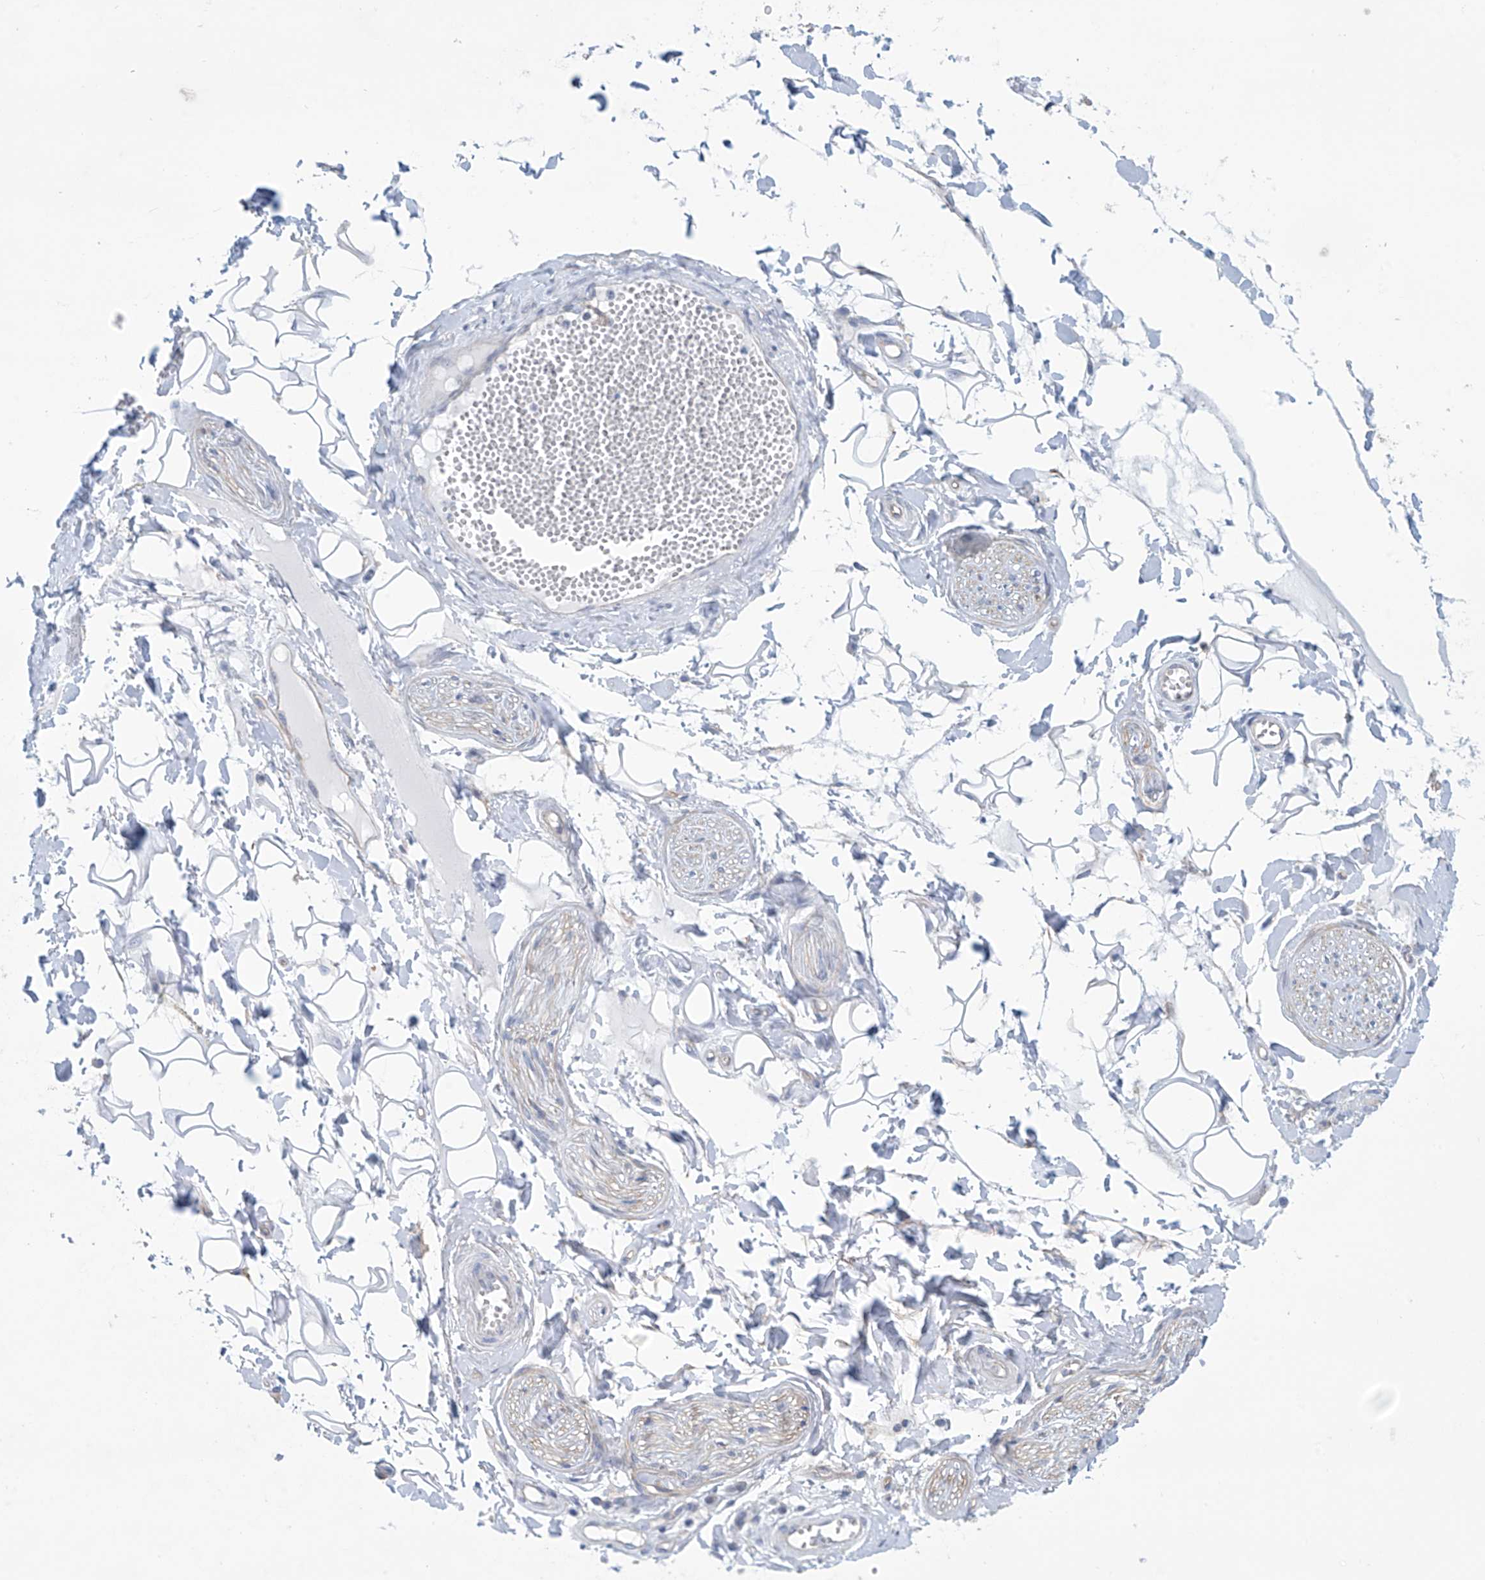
{"staining": {"intensity": "negative", "quantity": "none", "location": "none"}, "tissue": "adipose tissue", "cell_type": "Adipocytes", "image_type": "normal", "snomed": [{"axis": "morphology", "description": "Normal tissue, NOS"}, {"axis": "morphology", "description": "Inflammation, NOS"}, {"axis": "topography", "description": "Salivary gland"}, {"axis": "topography", "description": "Peripheral nerve tissue"}], "caption": "This is an immunohistochemistry (IHC) histopathology image of normal human adipose tissue. There is no staining in adipocytes.", "gene": "ABHD13", "patient": {"sex": "female", "age": 75}}